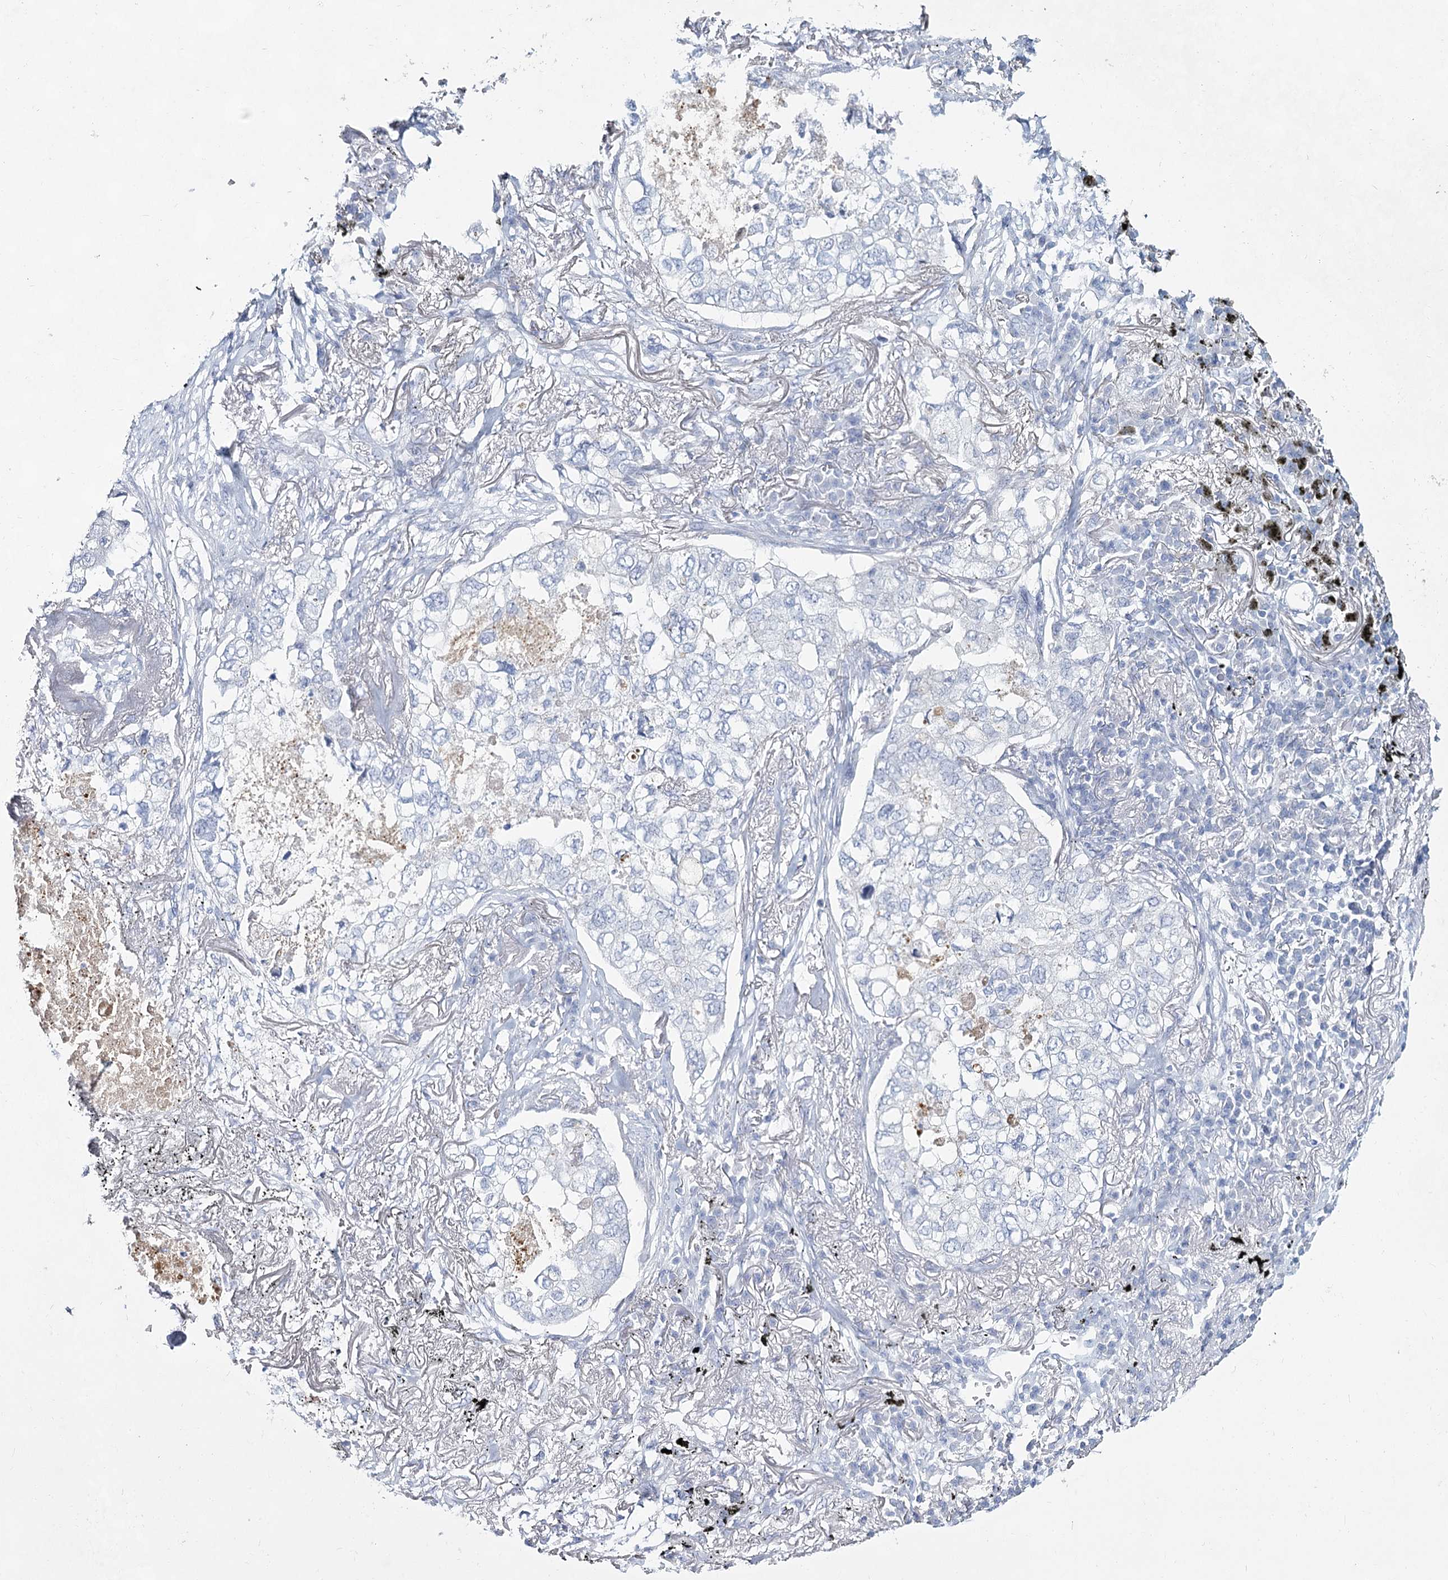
{"staining": {"intensity": "negative", "quantity": "none", "location": "none"}, "tissue": "lung cancer", "cell_type": "Tumor cells", "image_type": "cancer", "snomed": [{"axis": "morphology", "description": "Adenocarcinoma, NOS"}, {"axis": "topography", "description": "Lung"}], "caption": "Histopathology image shows no significant protein positivity in tumor cells of lung cancer (adenocarcinoma). (Brightfield microscopy of DAB (3,3'-diaminobenzidine) immunohistochemistry (IHC) at high magnification).", "gene": "SLC17A2", "patient": {"sex": "male", "age": 65}}